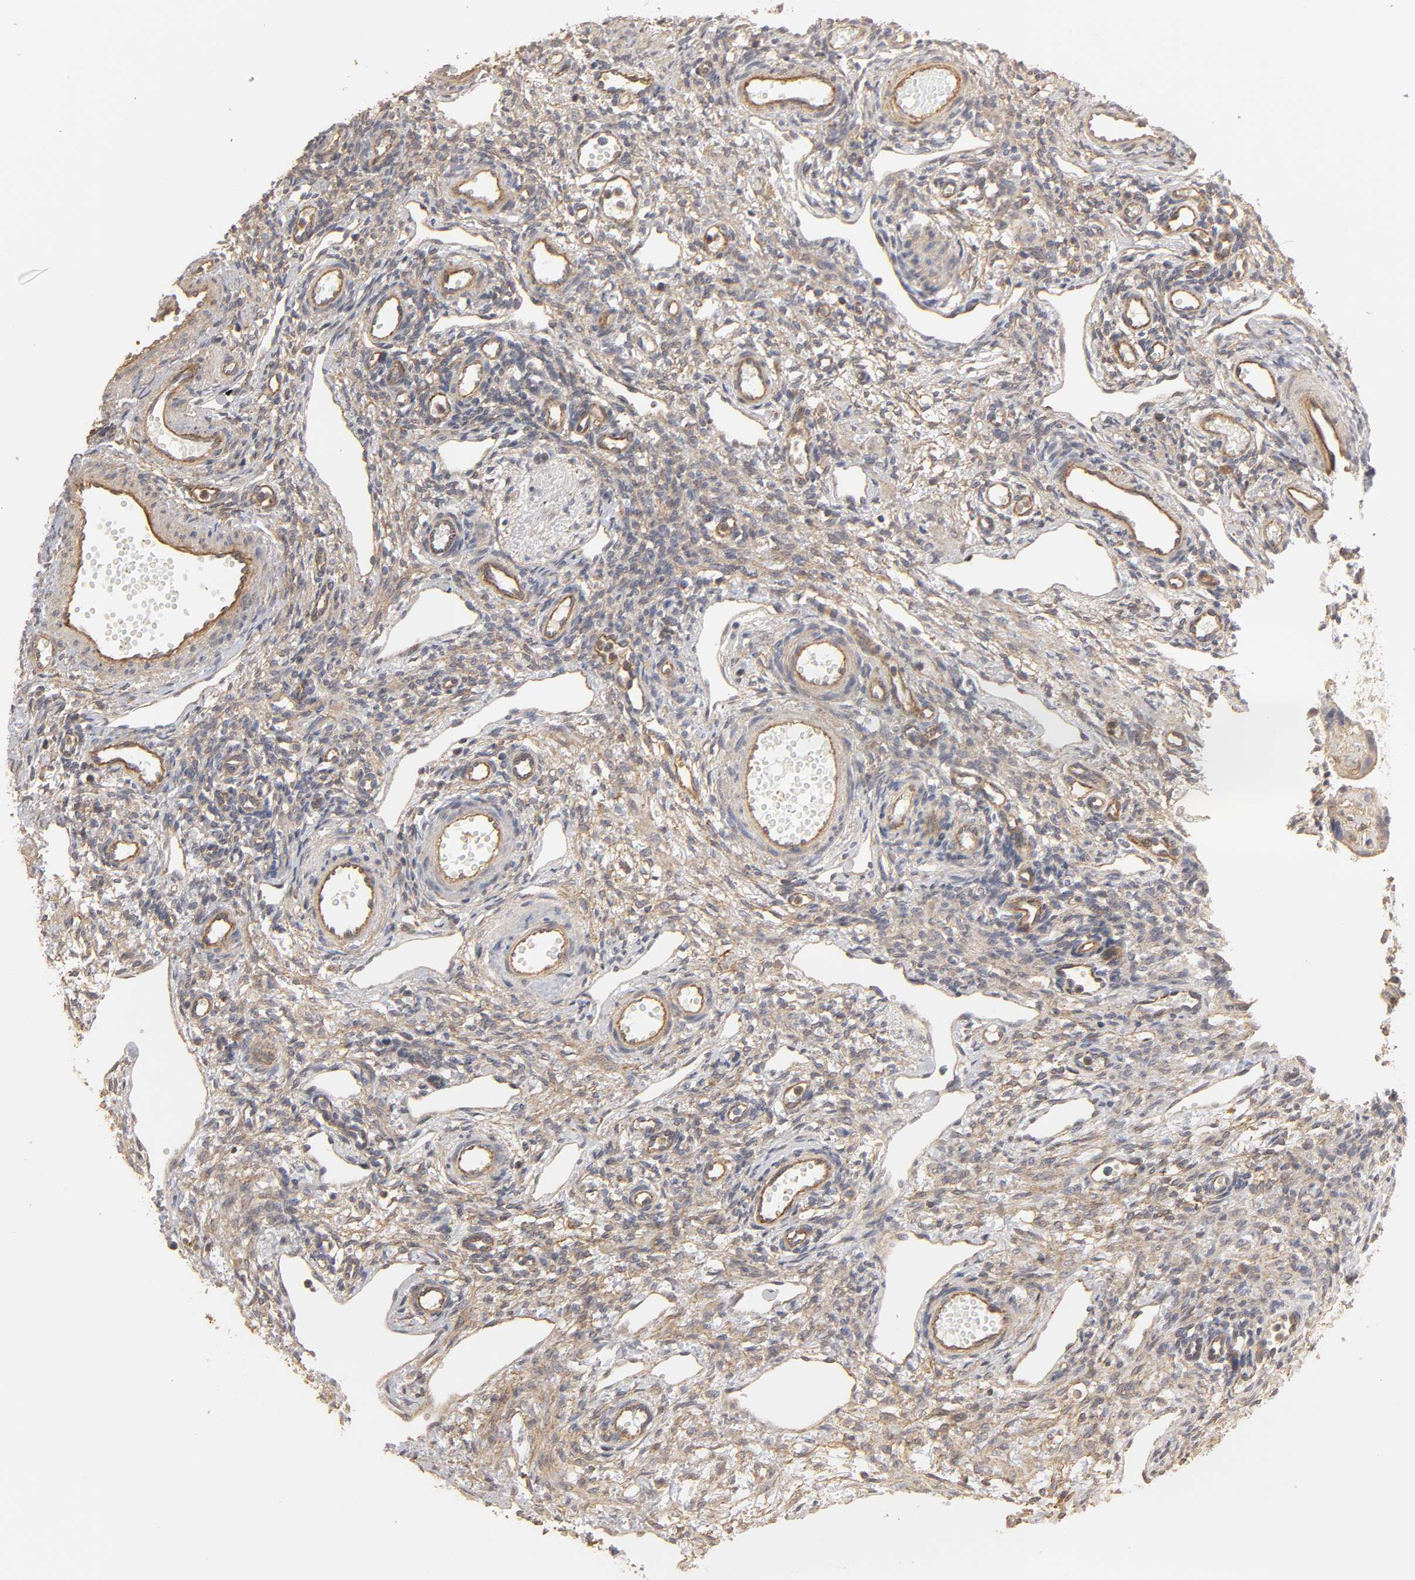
{"staining": {"intensity": "moderate", "quantity": ">75%", "location": "cytoplasmic/membranous"}, "tissue": "ovary", "cell_type": "Ovarian stroma cells", "image_type": "normal", "snomed": [{"axis": "morphology", "description": "Normal tissue, NOS"}, {"axis": "topography", "description": "Ovary"}], "caption": "An image showing moderate cytoplasmic/membranous staining in approximately >75% of ovarian stroma cells in normal ovary, as visualized by brown immunohistochemical staining.", "gene": "SH3GLB1", "patient": {"sex": "female", "age": 33}}